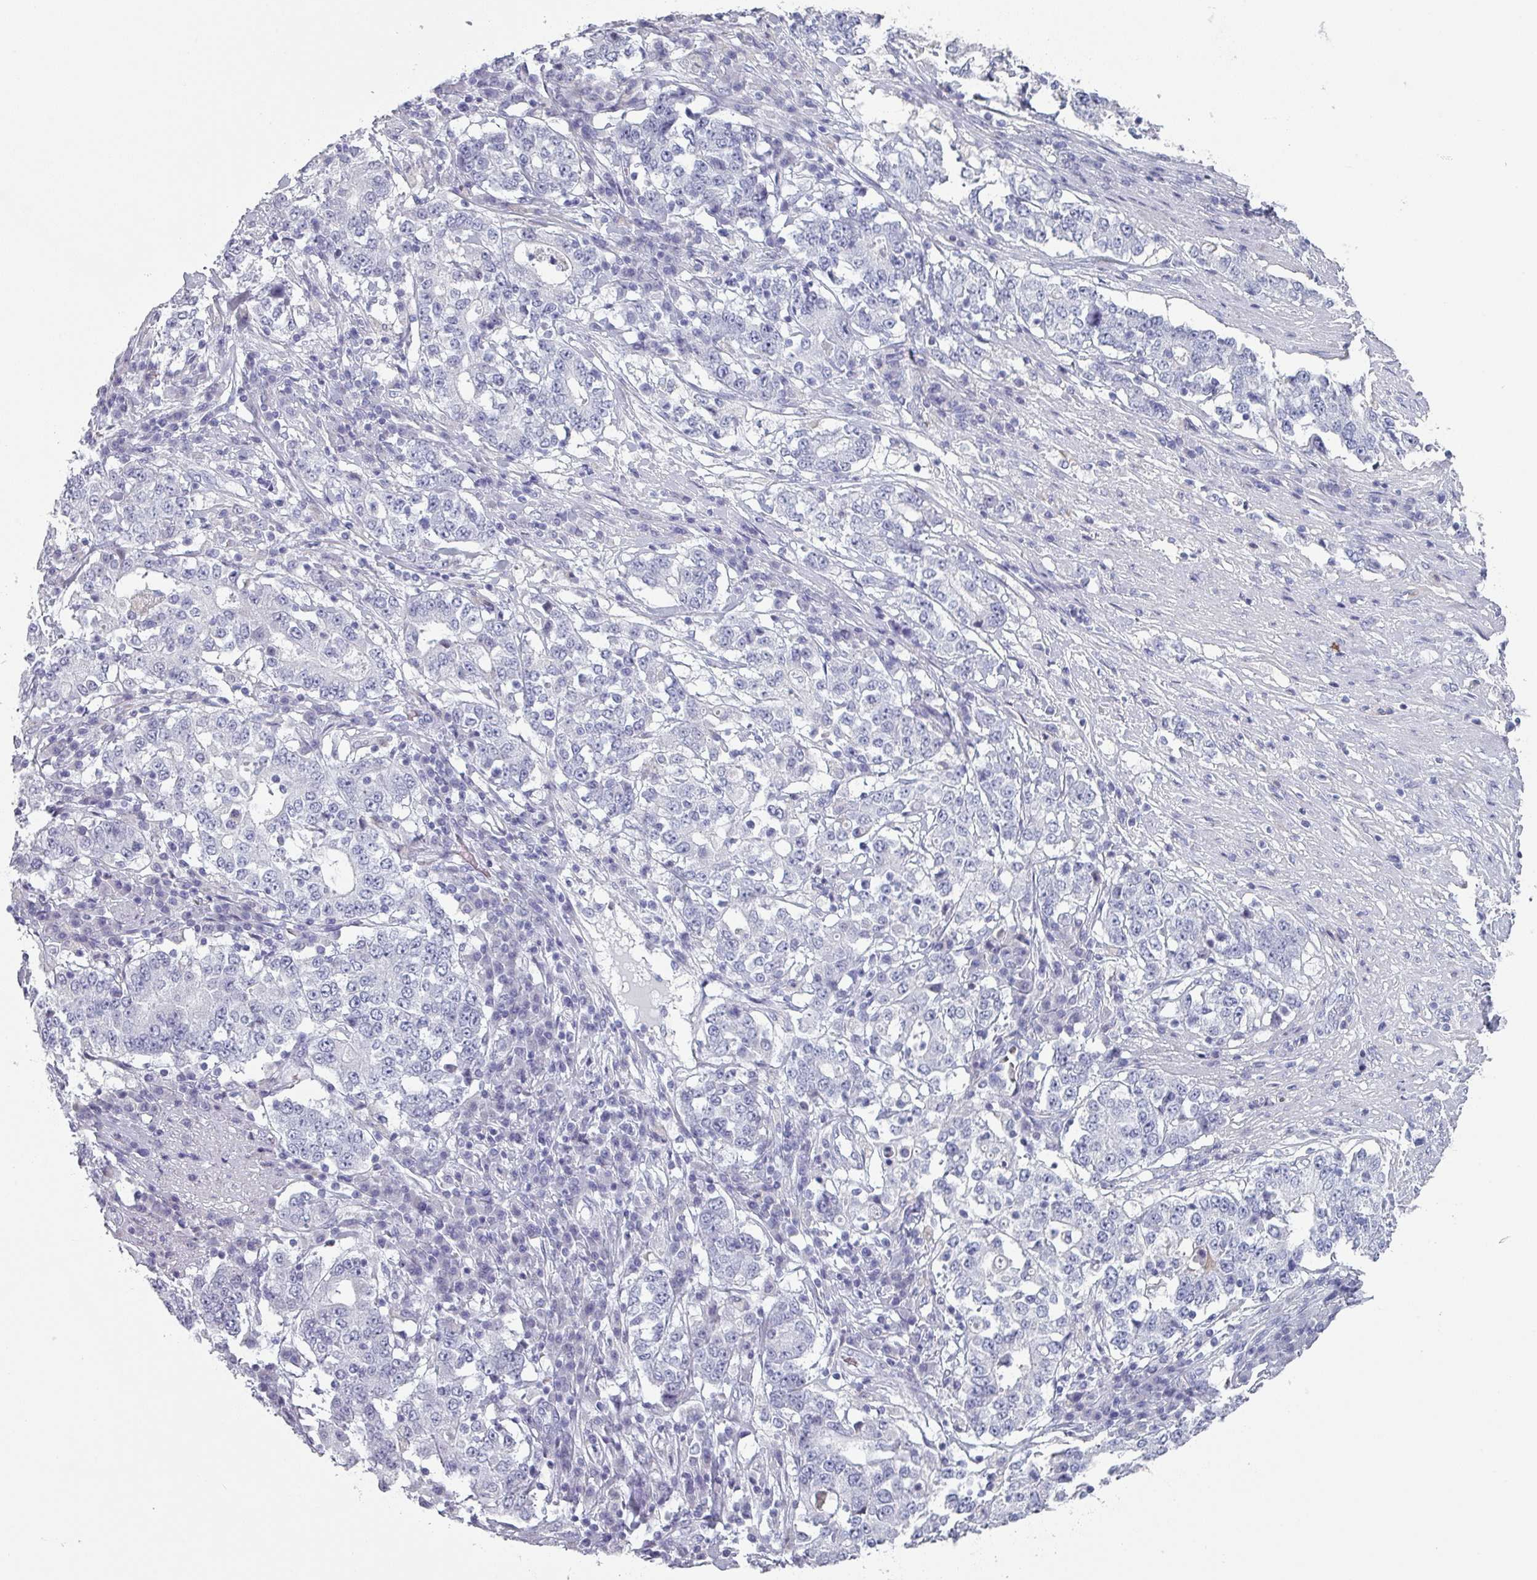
{"staining": {"intensity": "negative", "quantity": "none", "location": "none"}, "tissue": "stomach cancer", "cell_type": "Tumor cells", "image_type": "cancer", "snomed": [{"axis": "morphology", "description": "Adenocarcinoma, NOS"}, {"axis": "topography", "description": "Stomach"}], "caption": "High power microscopy image of an immunohistochemistry histopathology image of adenocarcinoma (stomach), revealing no significant expression in tumor cells.", "gene": "SLC35G2", "patient": {"sex": "male", "age": 59}}